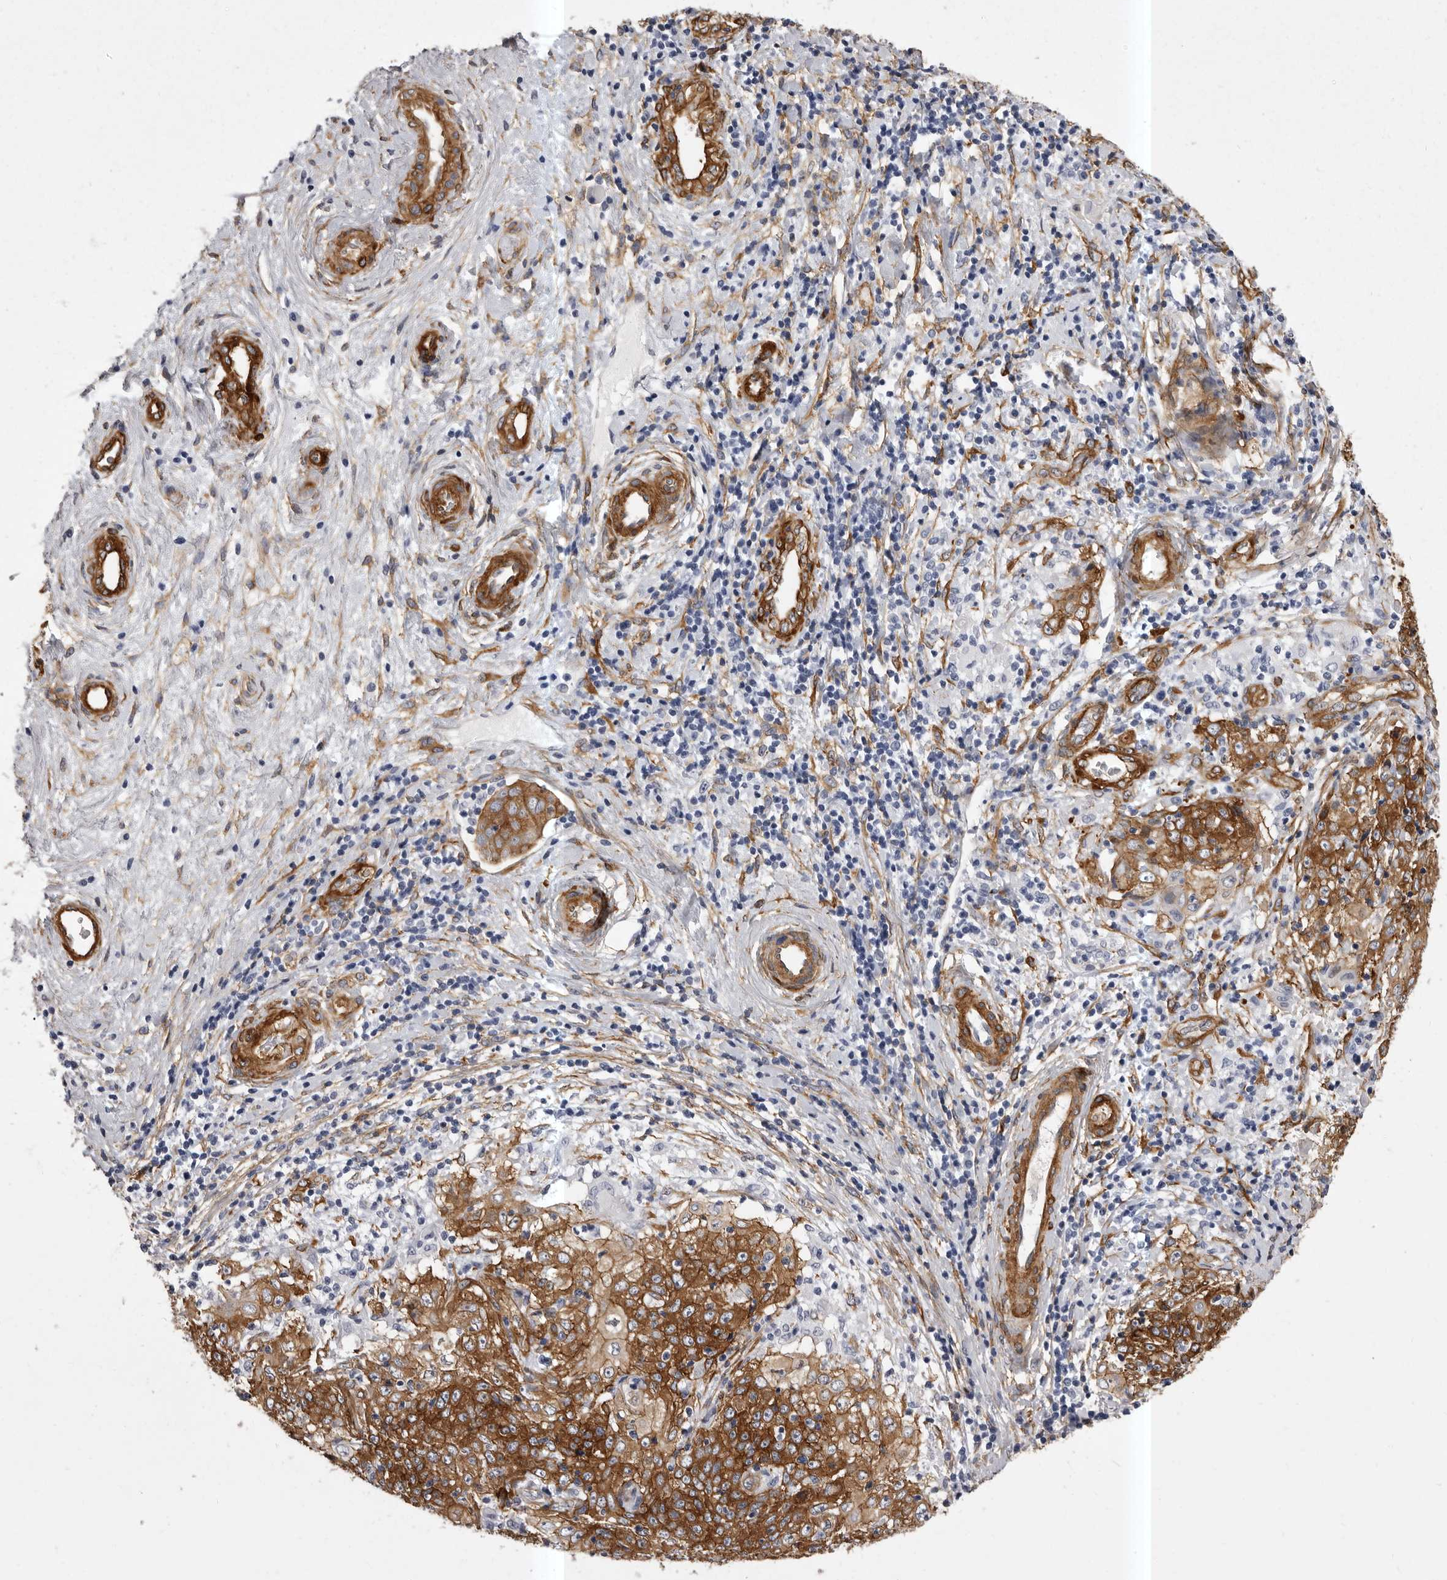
{"staining": {"intensity": "strong", "quantity": ">75%", "location": "cytoplasmic/membranous"}, "tissue": "cervical cancer", "cell_type": "Tumor cells", "image_type": "cancer", "snomed": [{"axis": "morphology", "description": "Squamous cell carcinoma, NOS"}, {"axis": "topography", "description": "Cervix"}], "caption": "Immunohistochemistry micrograph of human cervical cancer stained for a protein (brown), which displays high levels of strong cytoplasmic/membranous positivity in about >75% of tumor cells.", "gene": "ENAH", "patient": {"sex": "female", "age": 48}}